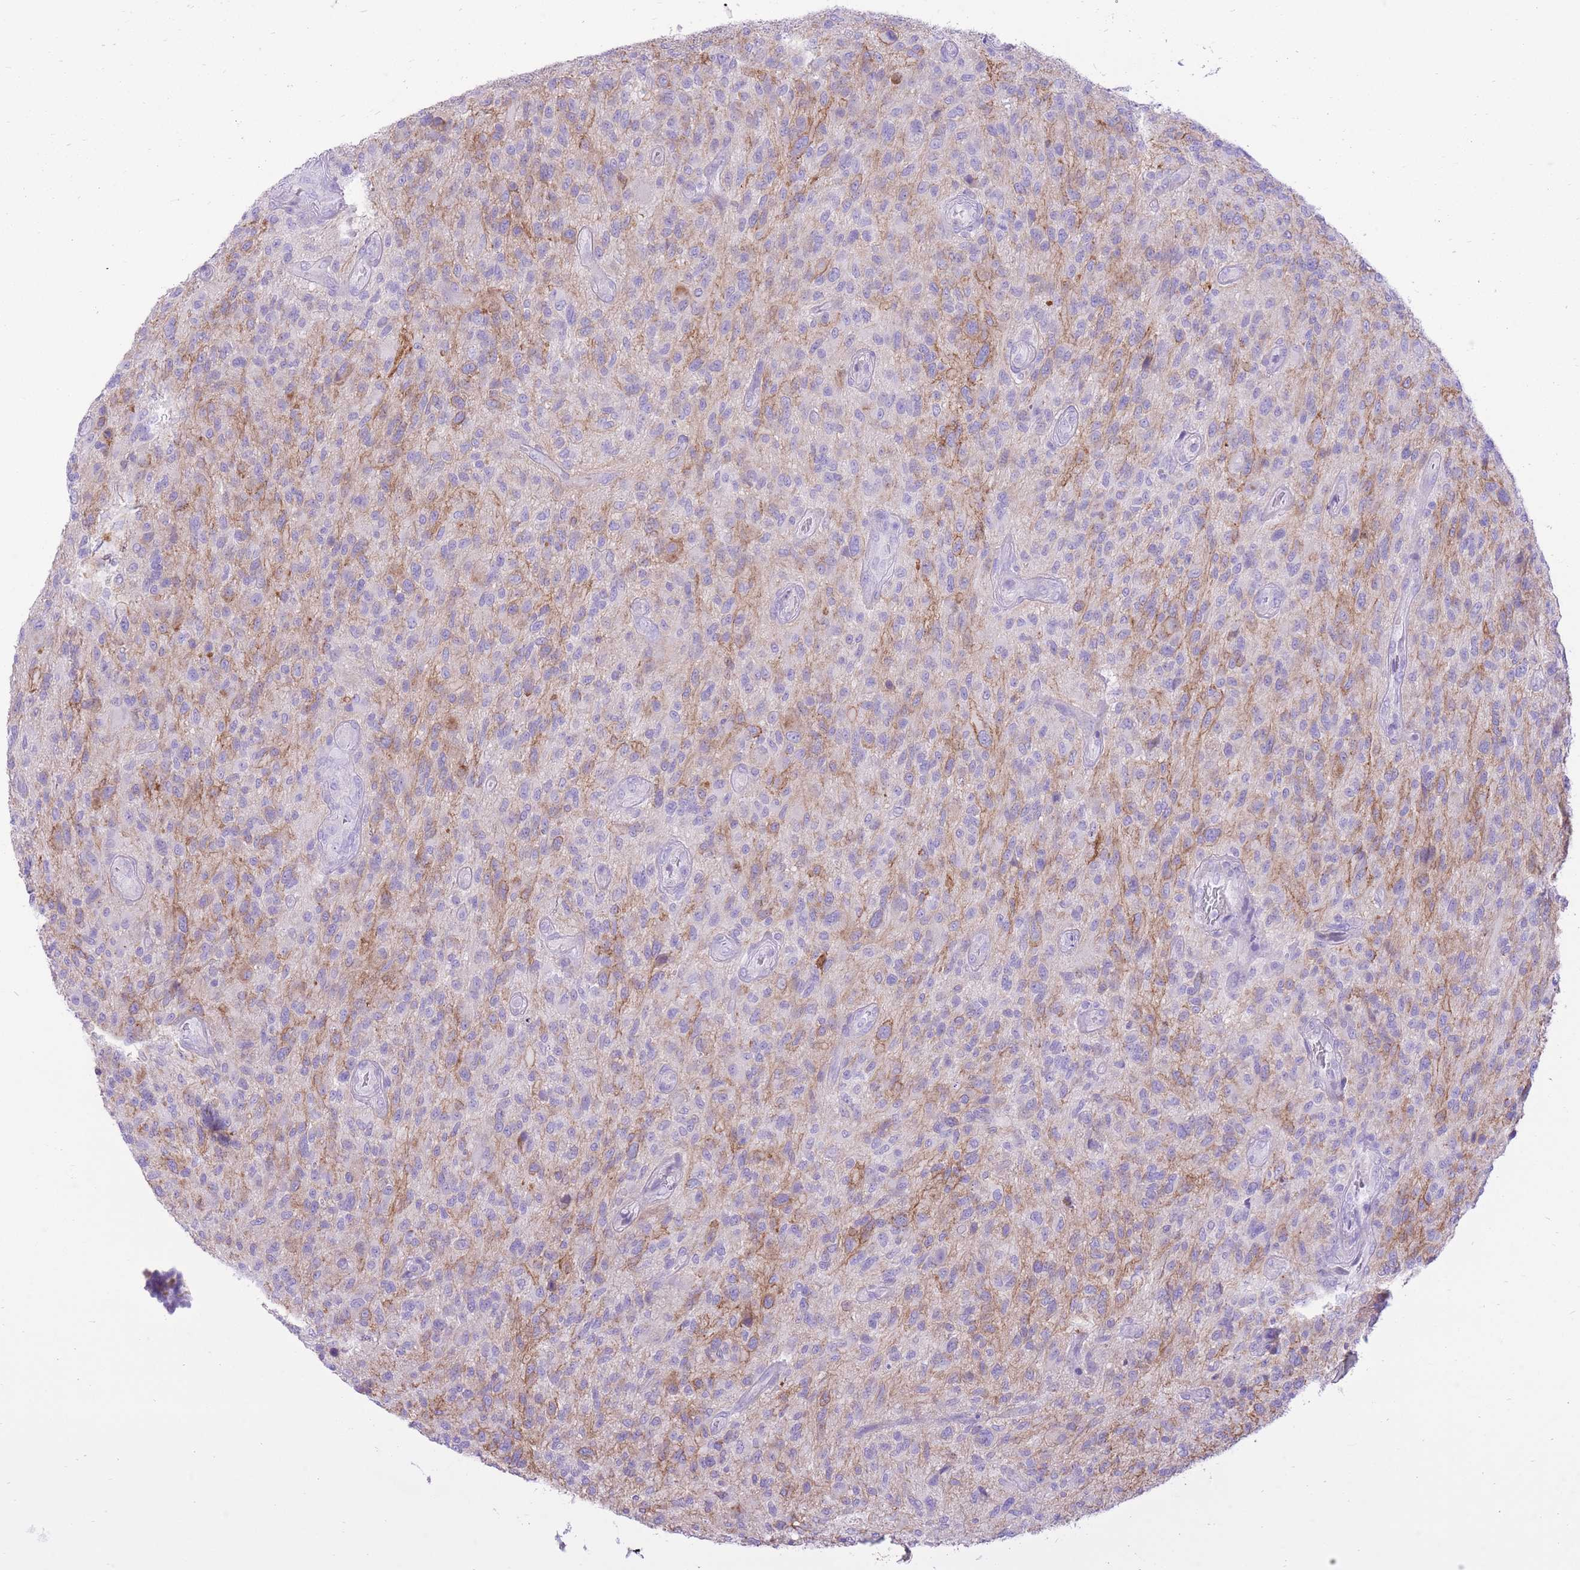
{"staining": {"intensity": "negative", "quantity": "none", "location": "none"}, "tissue": "glioma", "cell_type": "Tumor cells", "image_type": "cancer", "snomed": [{"axis": "morphology", "description": "Glioma, malignant, High grade"}, {"axis": "topography", "description": "Brain"}], "caption": "The immunohistochemistry photomicrograph has no significant expression in tumor cells of glioma tissue. (DAB immunohistochemistry (IHC) with hematoxylin counter stain).", "gene": "SLC4A4", "patient": {"sex": "male", "age": 47}}